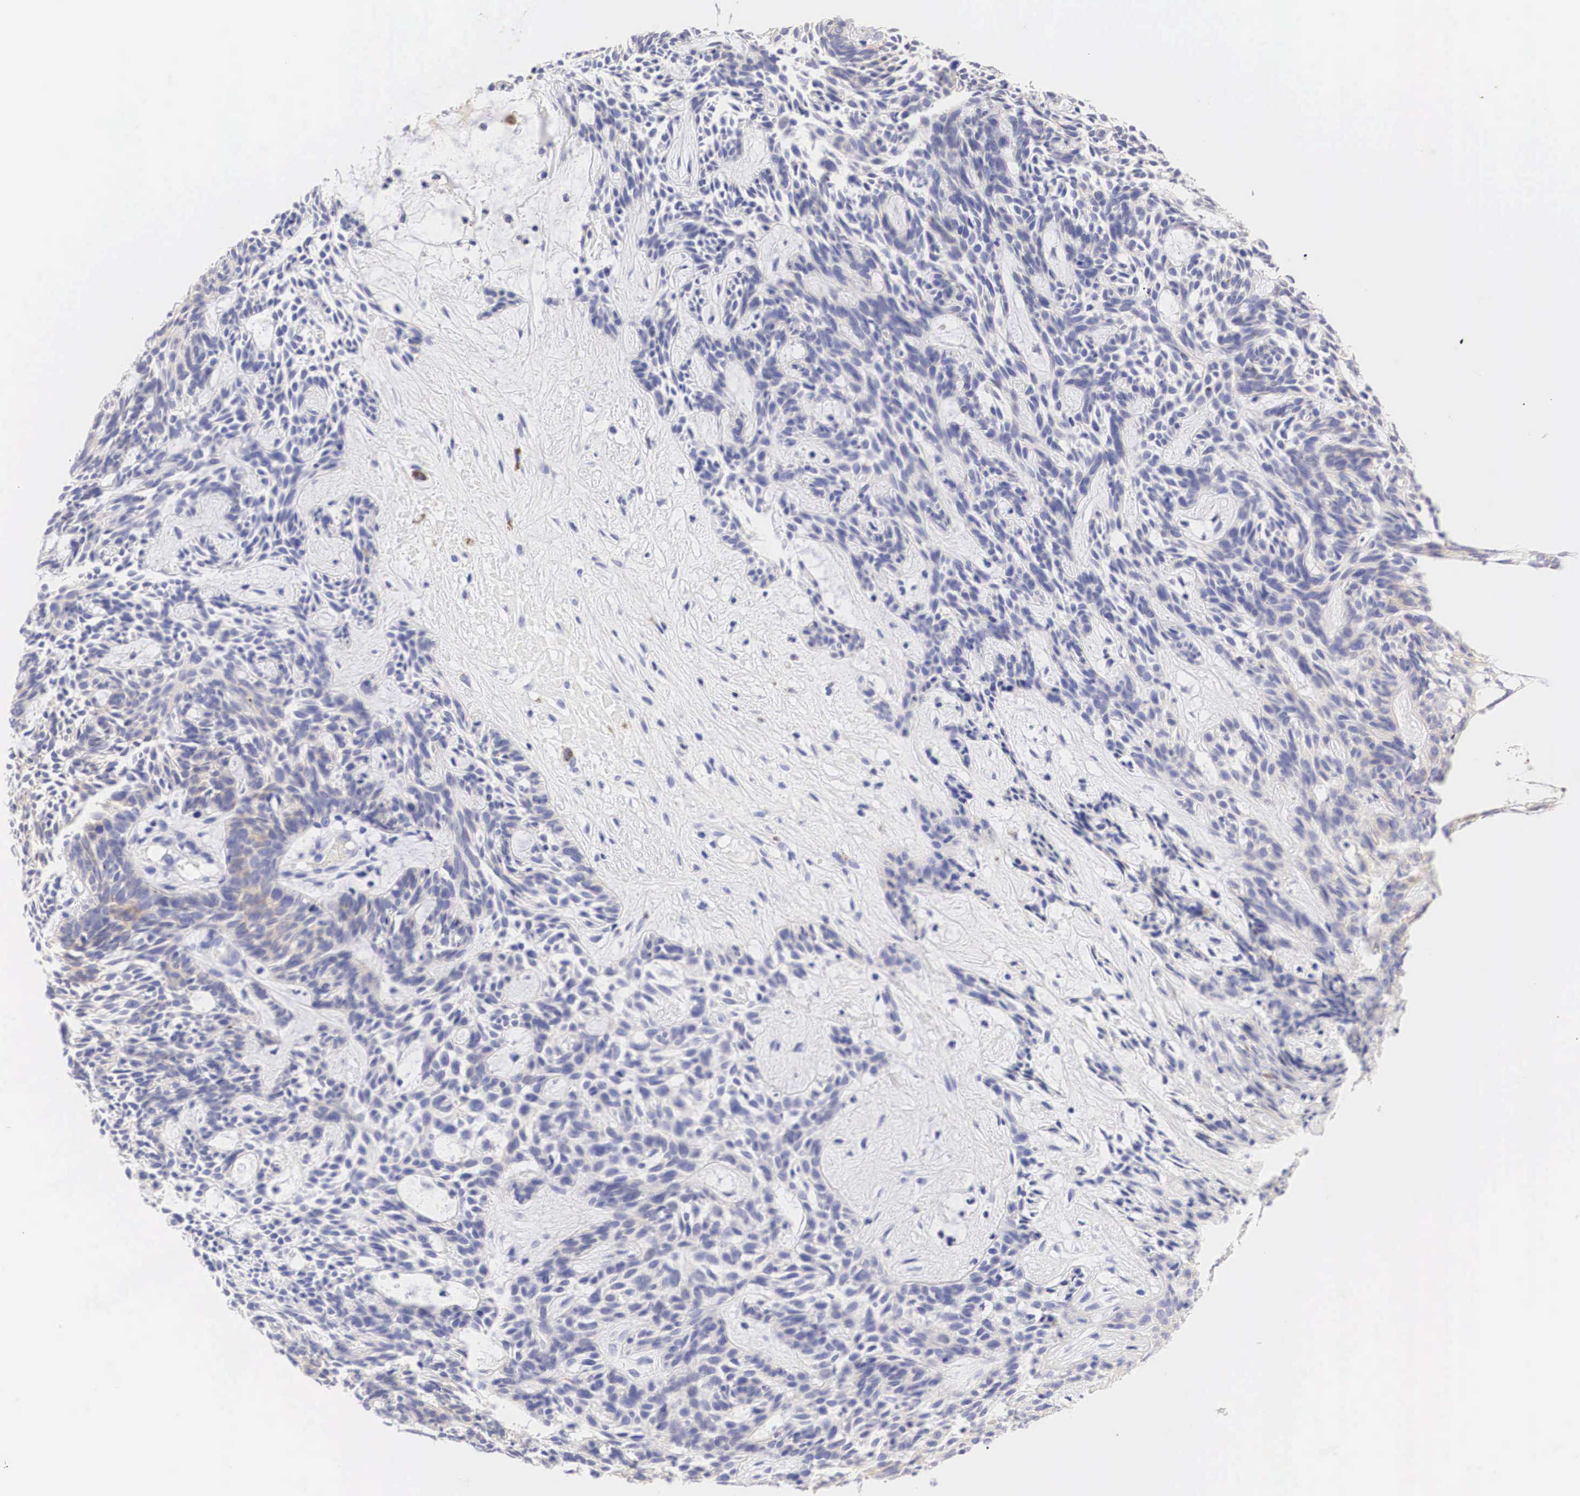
{"staining": {"intensity": "weak", "quantity": "<25%", "location": "cytoplasmic/membranous"}, "tissue": "skin cancer", "cell_type": "Tumor cells", "image_type": "cancer", "snomed": [{"axis": "morphology", "description": "Basal cell carcinoma"}, {"axis": "topography", "description": "Skin"}], "caption": "Photomicrograph shows no protein staining in tumor cells of skin cancer (basal cell carcinoma) tissue.", "gene": "ERBB2", "patient": {"sex": "male", "age": 58}}